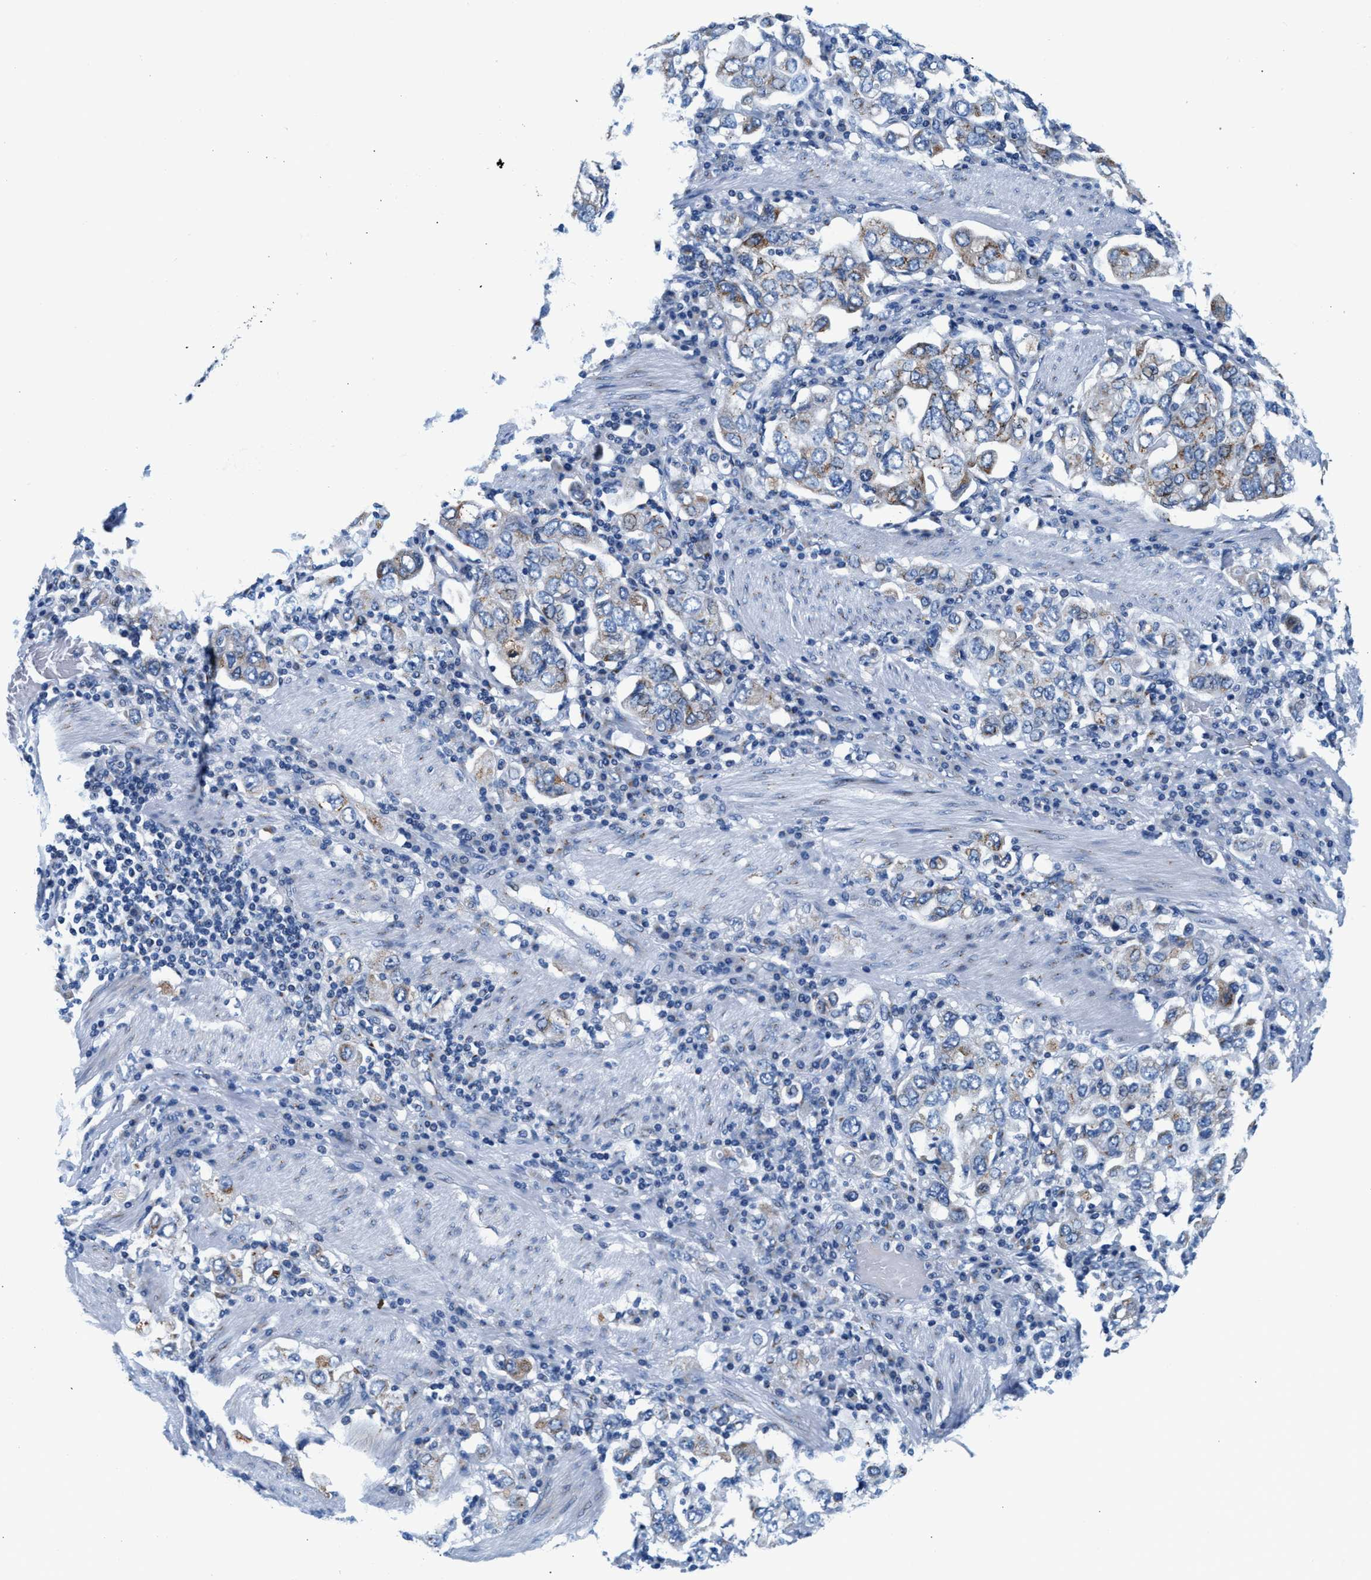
{"staining": {"intensity": "moderate", "quantity": "<25%", "location": "cytoplasmic/membranous"}, "tissue": "stomach cancer", "cell_type": "Tumor cells", "image_type": "cancer", "snomed": [{"axis": "morphology", "description": "Adenocarcinoma, NOS"}, {"axis": "topography", "description": "Stomach, upper"}], "caption": "Immunohistochemistry (DAB (3,3'-diaminobenzidine)) staining of adenocarcinoma (stomach) shows moderate cytoplasmic/membranous protein expression in approximately <25% of tumor cells.", "gene": "VPS53", "patient": {"sex": "male", "age": 62}}